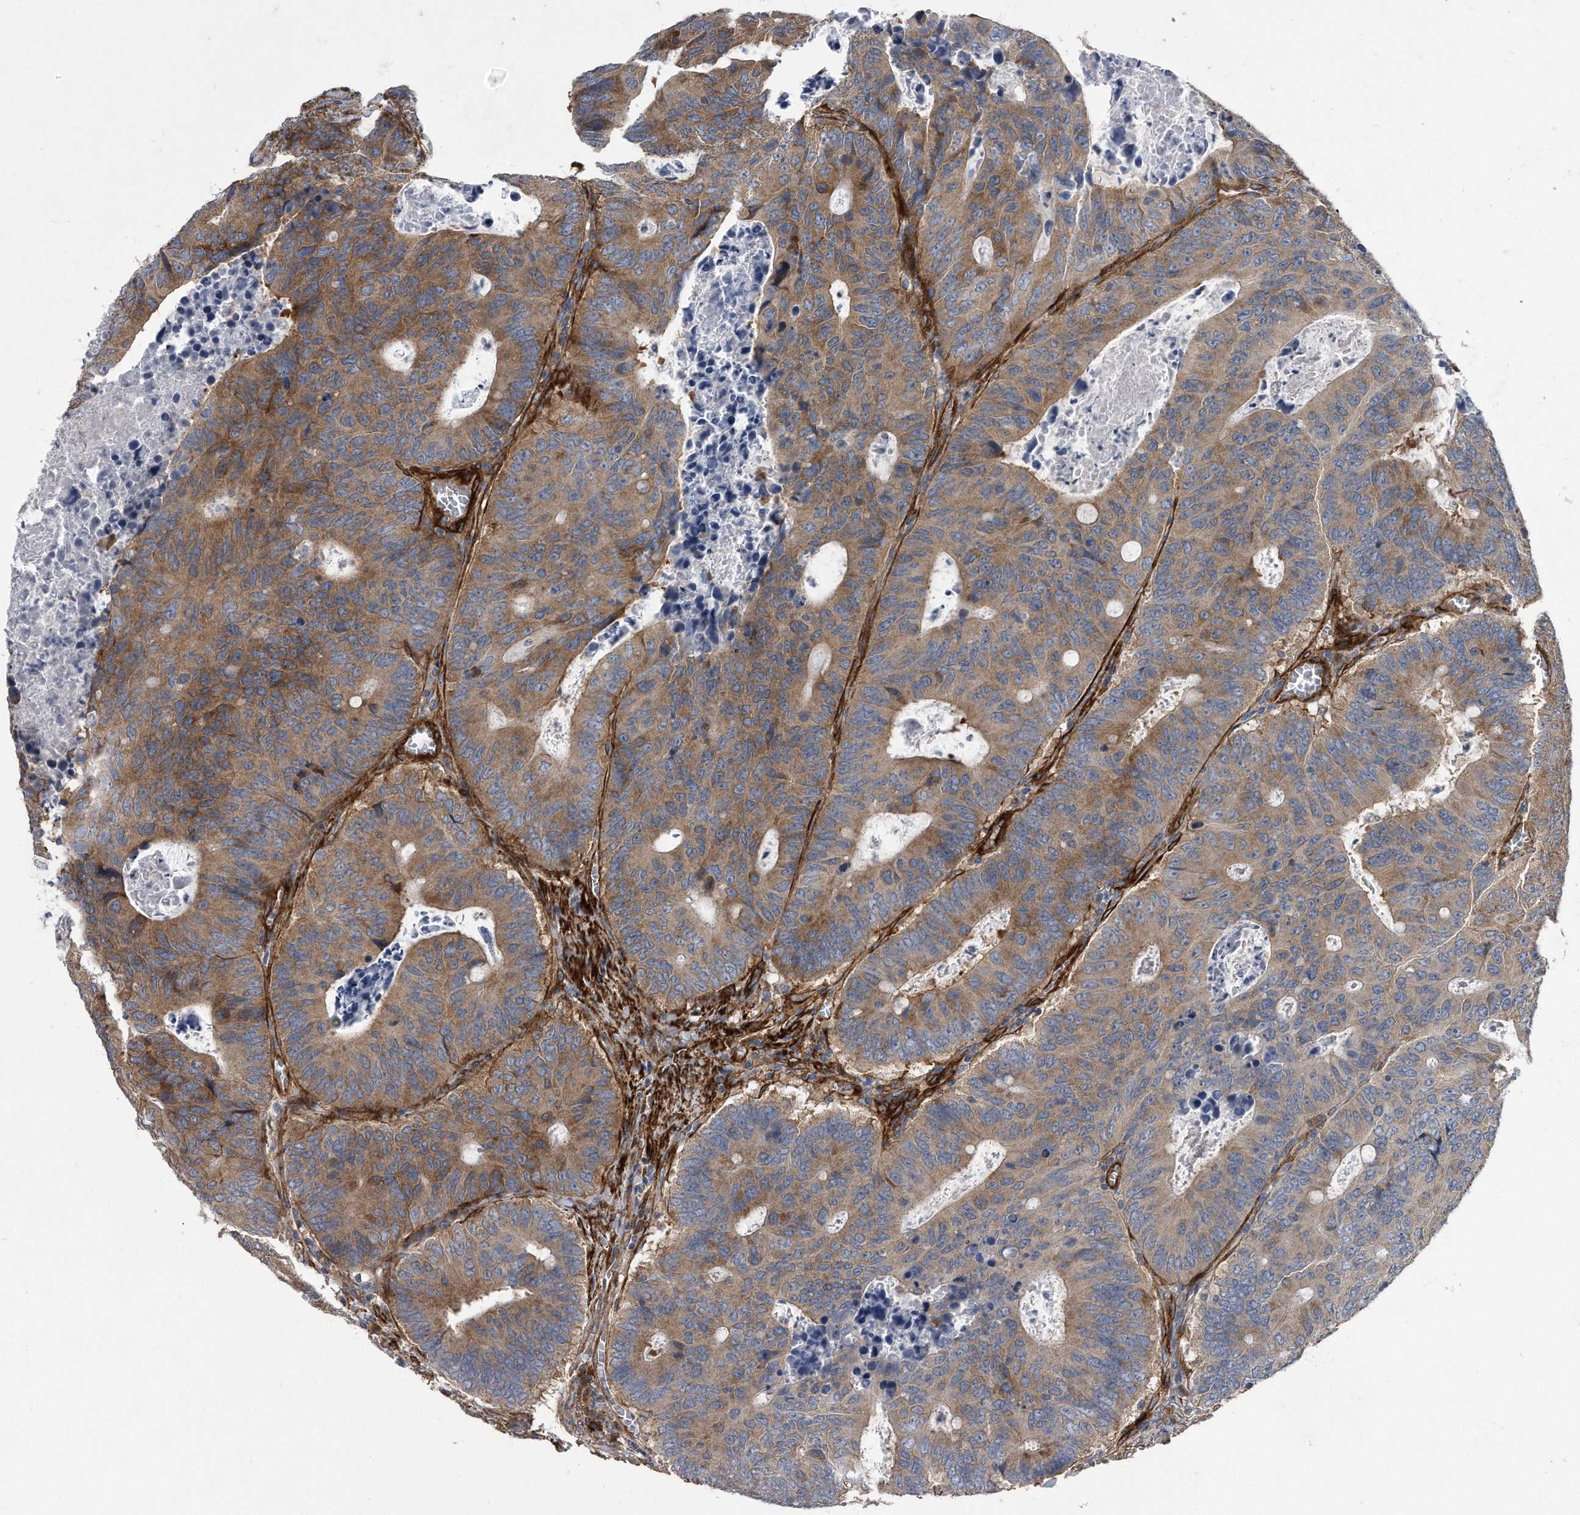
{"staining": {"intensity": "moderate", "quantity": ">75%", "location": "cytoplasmic/membranous"}, "tissue": "colorectal cancer", "cell_type": "Tumor cells", "image_type": "cancer", "snomed": [{"axis": "morphology", "description": "Adenocarcinoma, NOS"}, {"axis": "topography", "description": "Colon"}], "caption": "Adenocarcinoma (colorectal) was stained to show a protein in brown. There is medium levels of moderate cytoplasmic/membranous expression in about >75% of tumor cells.", "gene": "EIF2B4", "patient": {"sex": "male", "age": 87}}